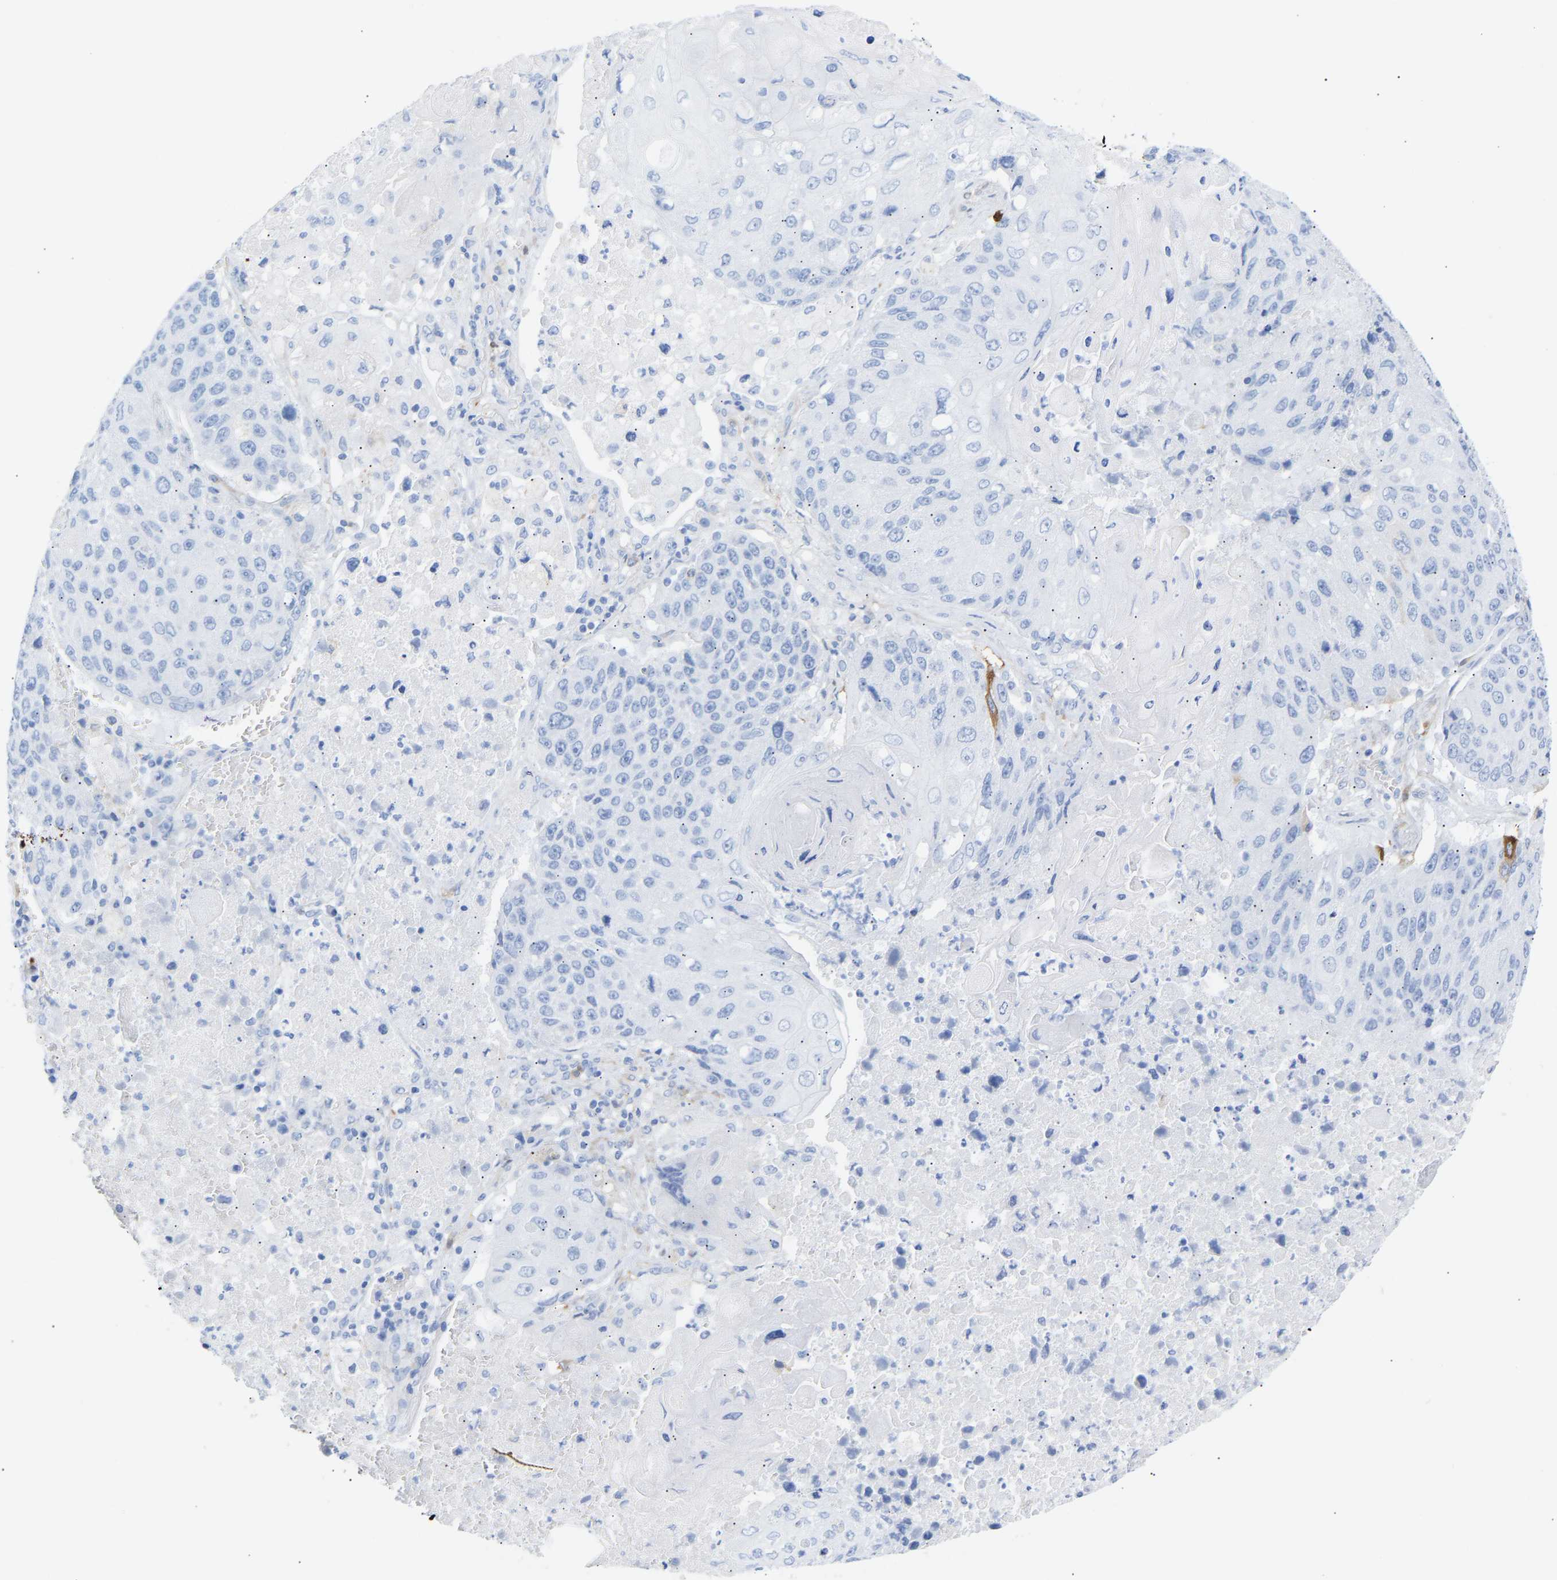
{"staining": {"intensity": "negative", "quantity": "none", "location": "none"}, "tissue": "lung cancer", "cell_type": "Tumor cells", "image_type": "cancer", "snomed": [{"axis": "morphology", "description": "Squamous cell carcinoma, NOS"}, {"axis": "topography", "description": "Lung"}], "caption": "Histopathology image shows no protein positivity in tumor cells of lung cancer (squamous cell carcinoma) tissue.", "gene": "AMPH", "patient": {"sex": "male", "age": 61}}